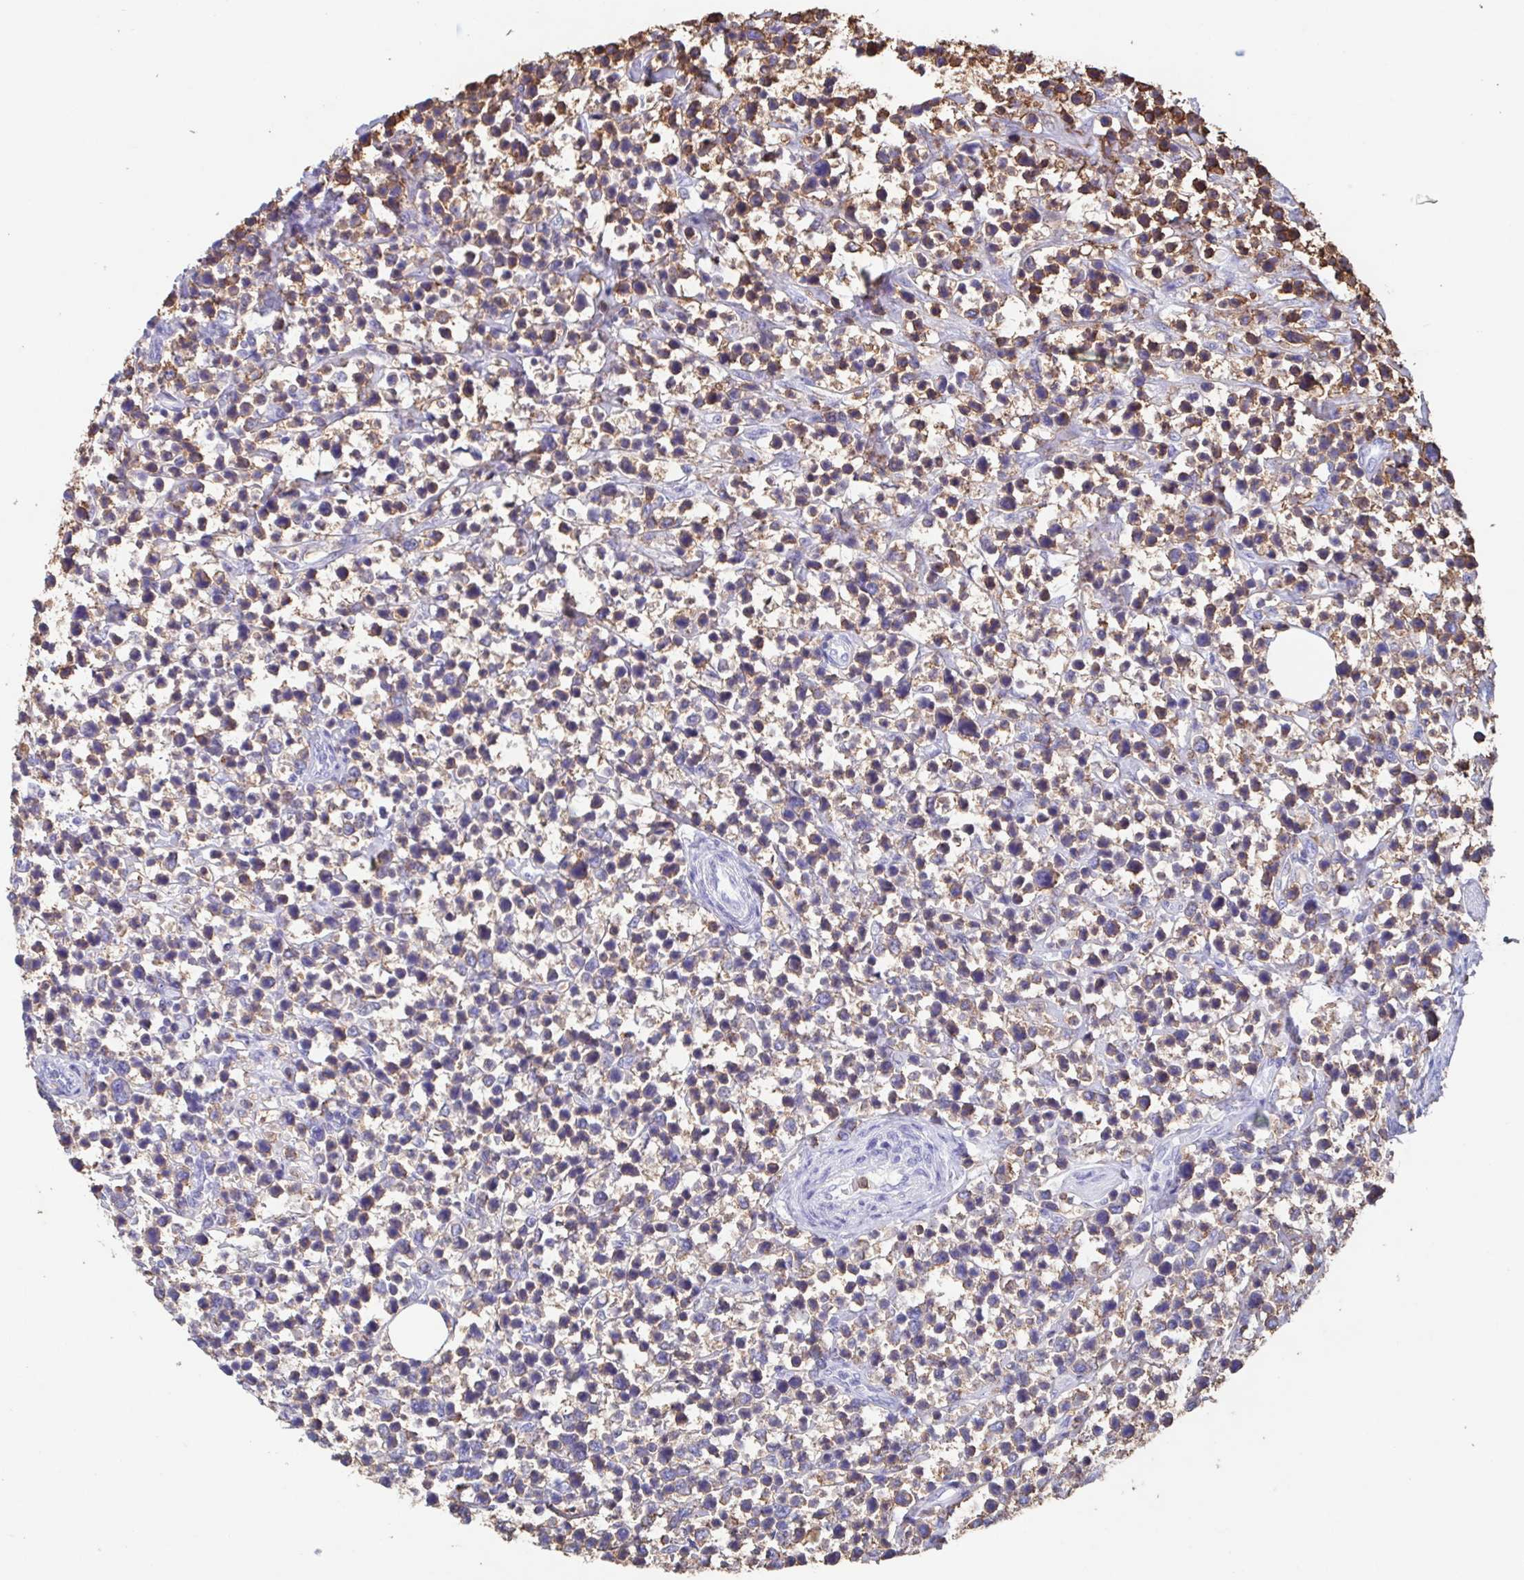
{"staining": {"intensity": "weak", "quantity": "25%-75%", "location": "cytoplasmic/membranous"}, "tissue": "lymphoma", "cell_type": "Tumor cells", "image_type": "cancer", "snomed": [{"axis": "morphology", "description": "Malignant lymphoma, non-Hodgkin's type, High grade"}, {"axis": "topography", "description": "Soft tissue"}], "caption": "There is low levels of weak cytoplasmic/membranous expression in tumor cells of high-grade malignant lymphoma, non-Hodgkin's type, as demonstrated by immunohistochemical staining (brown color).", "gene": "TPD52", "patient": {"sex": "female", "age": 56}}